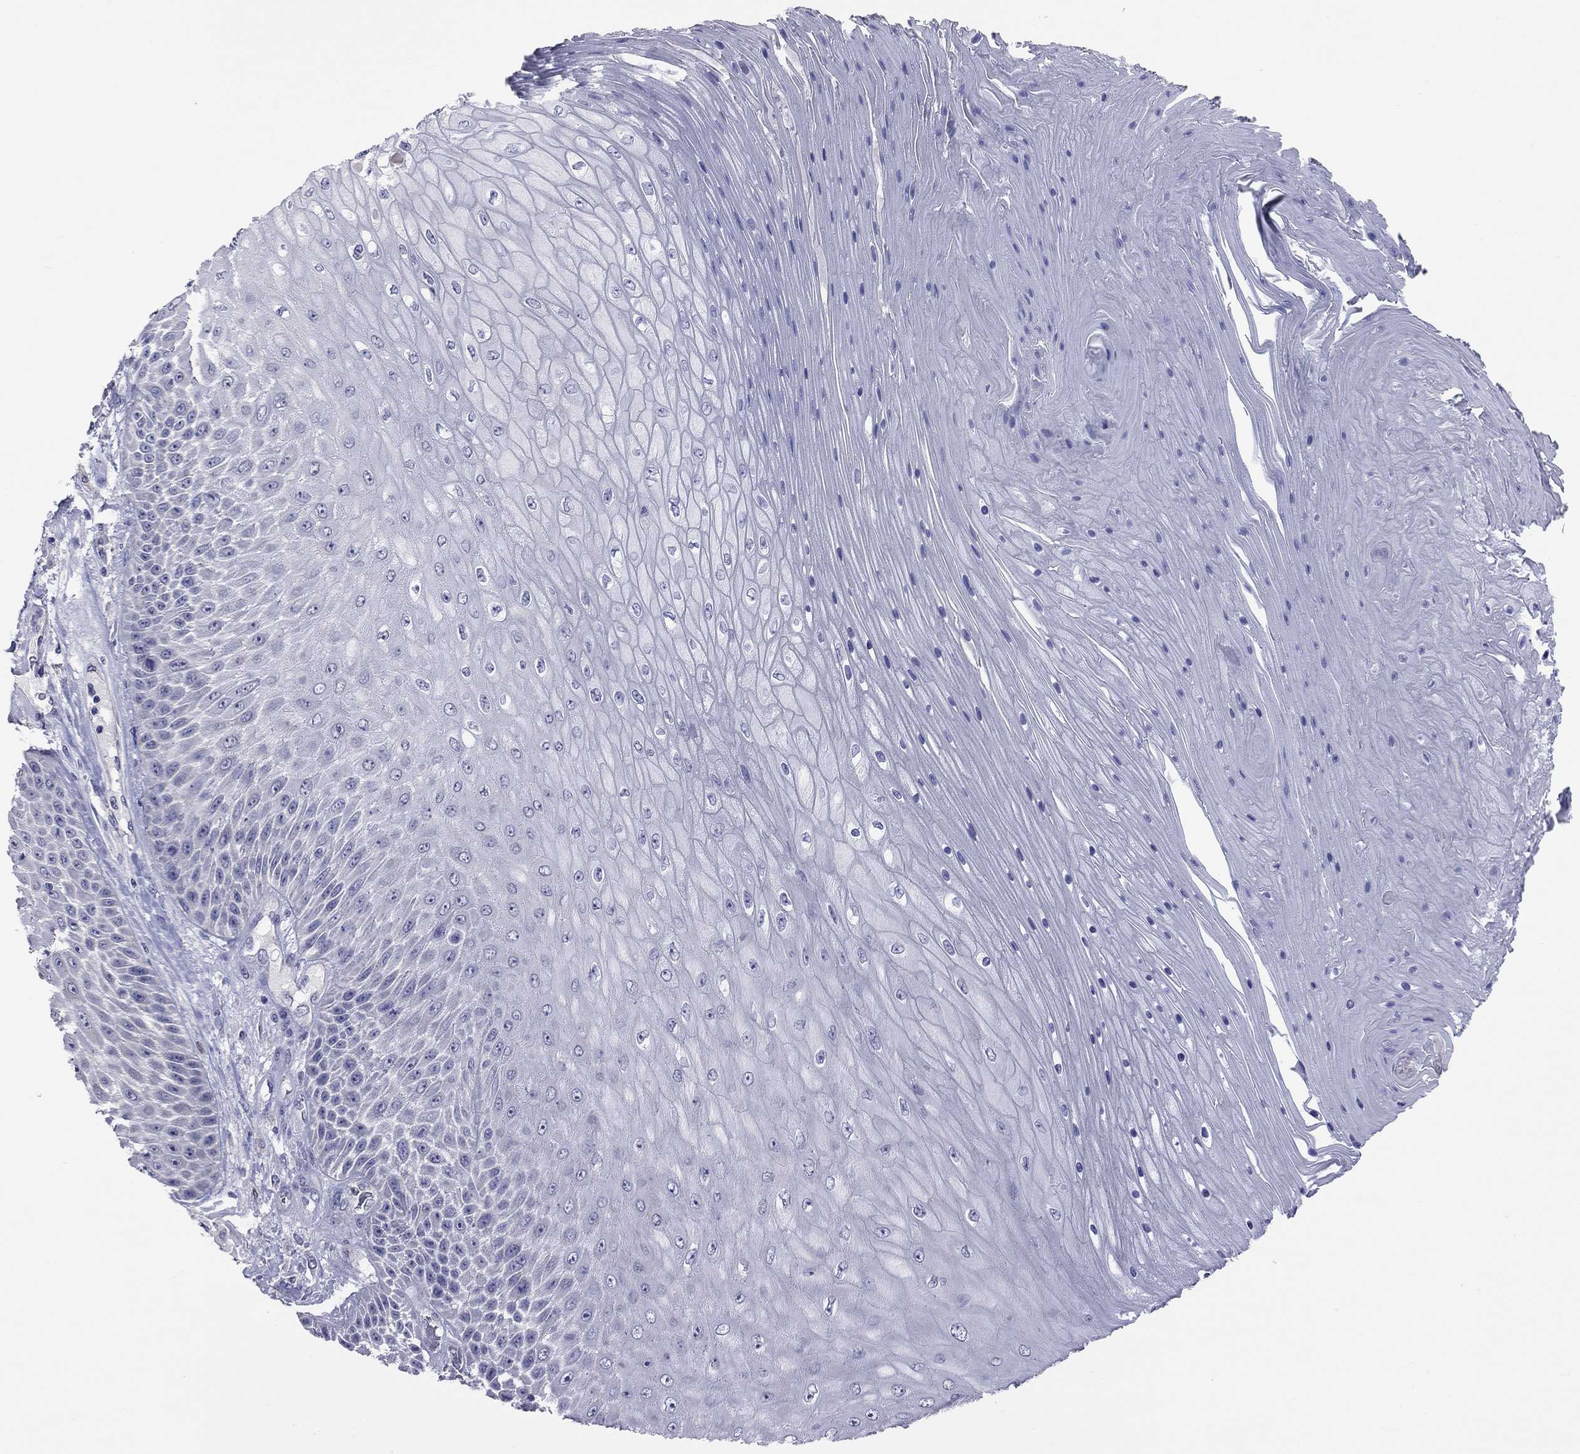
{"staining": {"intensity": "negative", "quantity": "none", "location": "none"}, "tissue": "skin cancer", "cell_type": "Tumor cells", "image_type": "cancer", "snomed": [{"axis": "morphology", "description": "Squamous cell carcinoma, NOS"}, {"axis": "topography", "description": "Skin"}], "caption": "Immunohistochemical staining of skin cancer reveals no significant staining in tumor cells.", "gene": "HYLS1", "patient": {"sex": "male", "age": 62}}